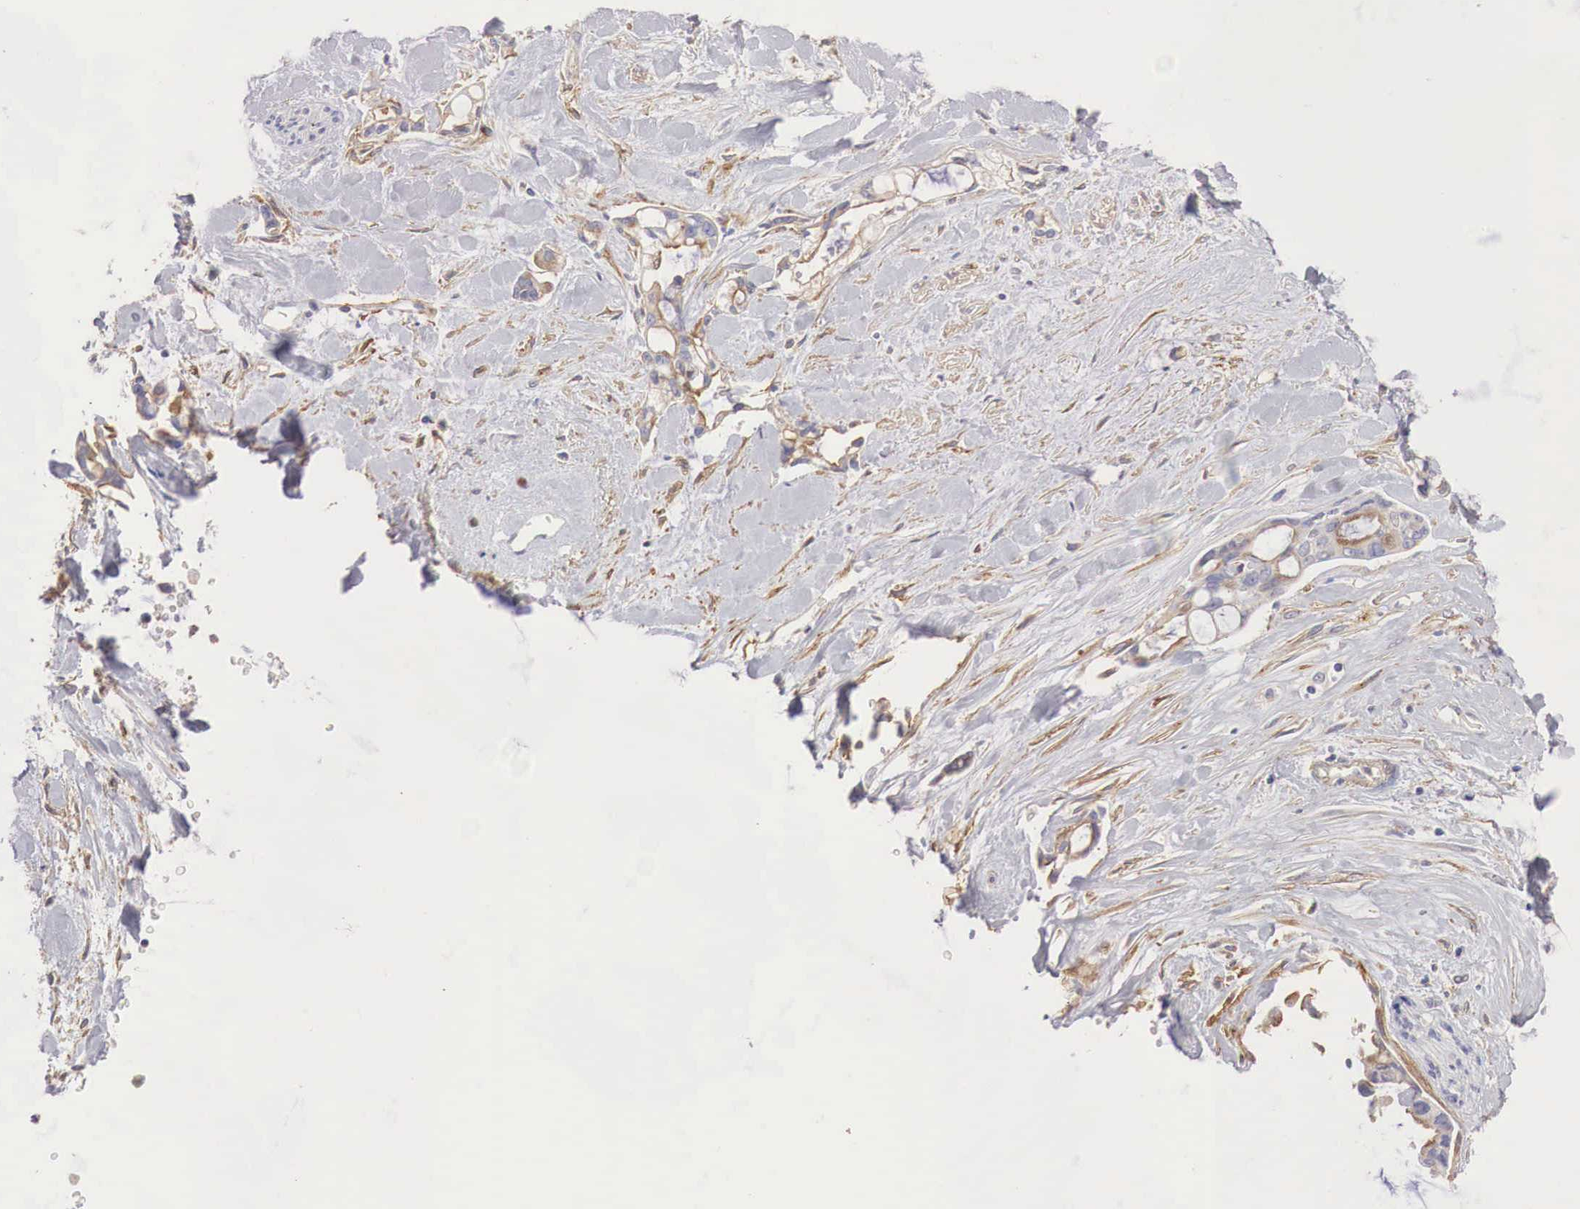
{"staining": {"intensity": "weak", "quantity": "25%-75%", "location": "cytoplasmic/membranous"}, "tissue": "pancreatic cancer", "cell_type": "Tumor cells", "image_type": "cancer", "snomed": [{"axis": "morphology", "description": "Adenocarcinoma, NOS"}, {"axis": "topography", "description": "Pancreas"}], "caption": "A histopathology image showing weak cytoplasmic/membranous expression in about 25%-75% of tumor cells in pancreatic cancer (adenocarcinoma), as visualized by brown immunohistochemical staining.", "gene": "KLHDC7B", "patient": {"sex": "female", "age": 70}}